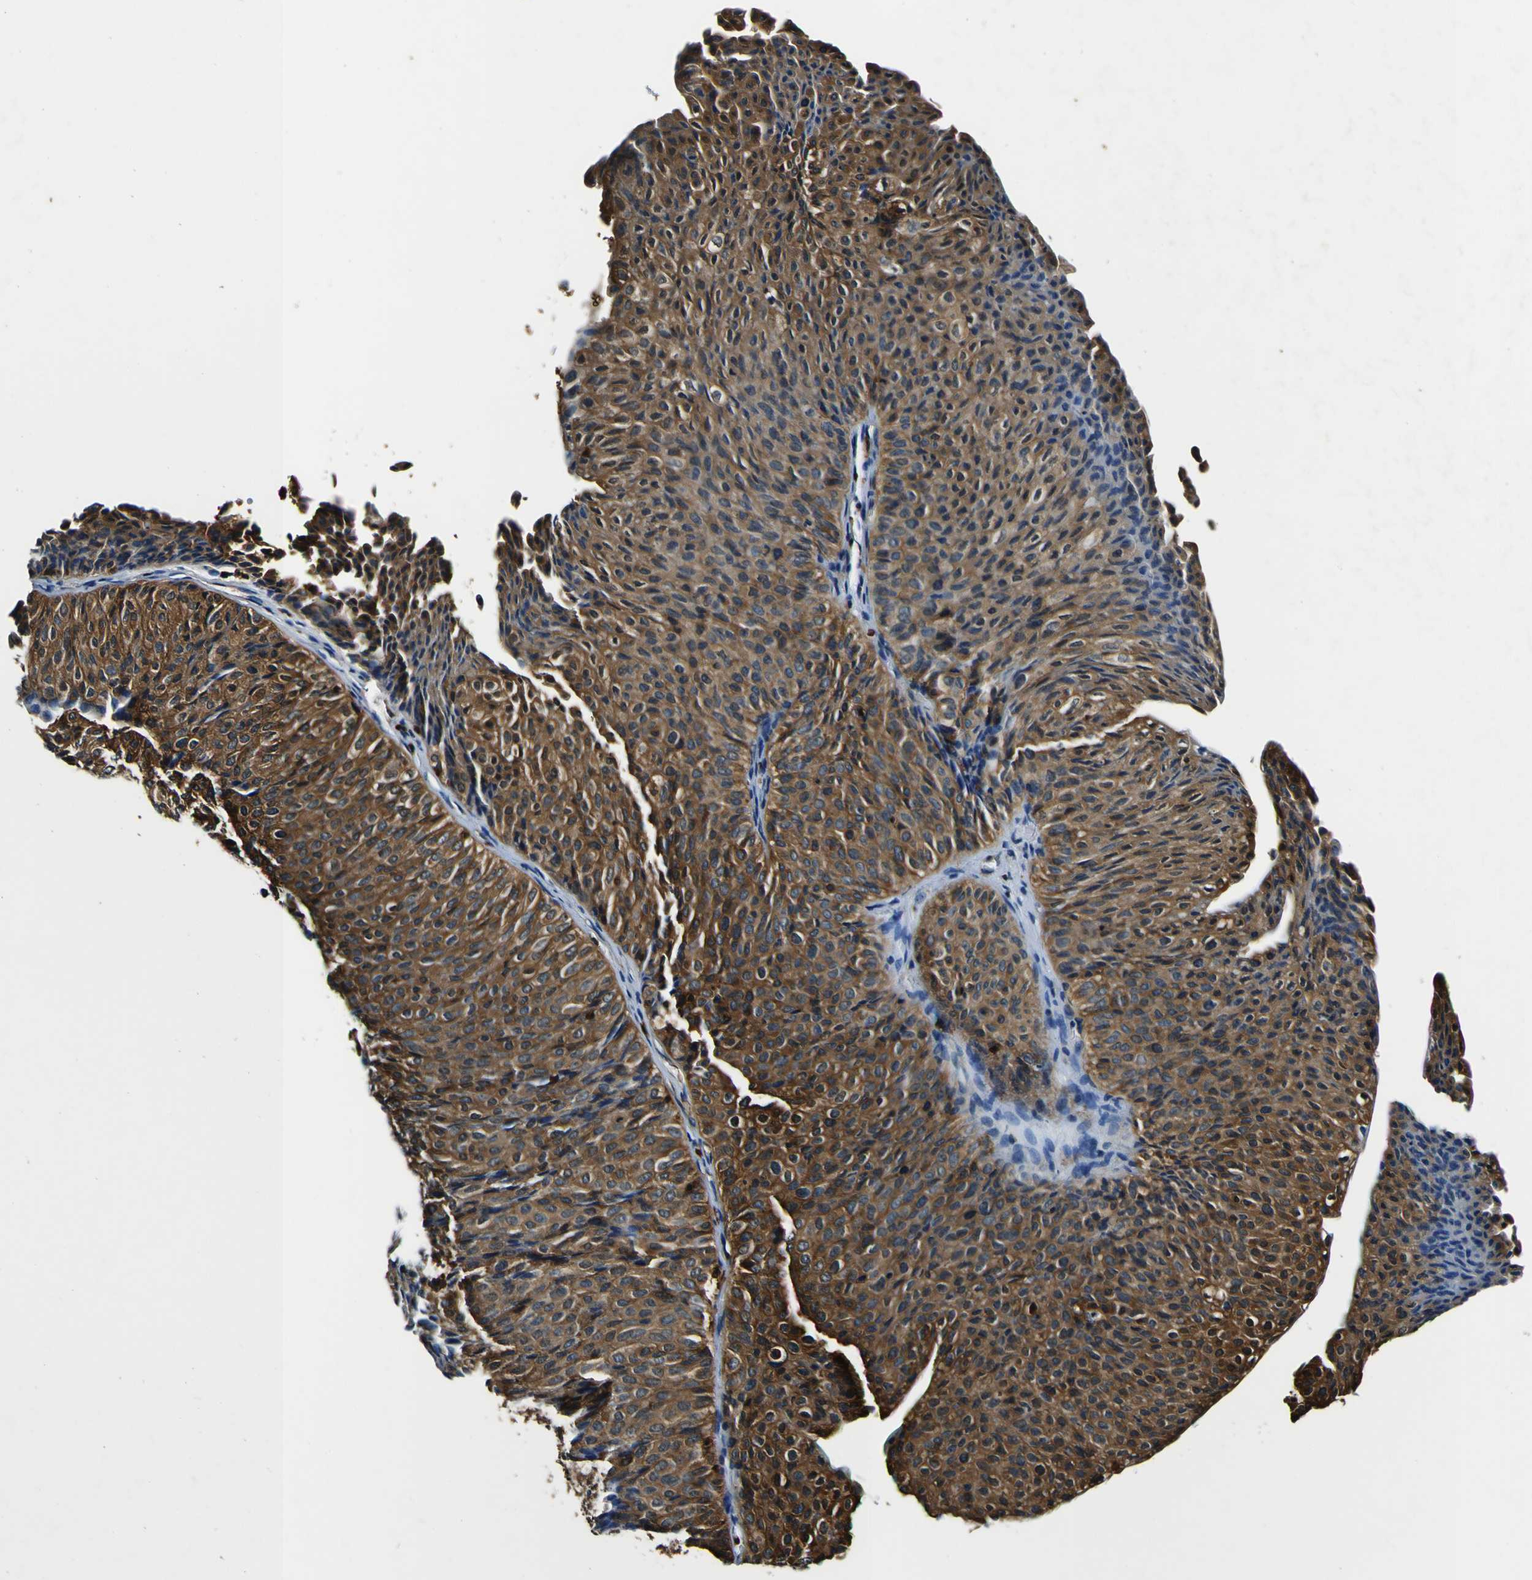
{"staining": {"intensity": "strong", "quantity": ">75%", "location": "cytoplasmic/membranous"}, "tissue": "urothelial cancer", "cell_type": "Tumor cells", "image_type": "cancer", "snomed": [{"axis": "morphology", "description": "Urothelial carcinoma, Low grade"}, {"axis": "topography", "description": "Urinary bladder"}], "caption": "Immunohistochemical staining of human urothelial cancer reveals strong cytoplasmic/membranous protein positivity in approximately >75% of tumor cells.", "gene": "RHOT2", "patient": {"sex": "male", "age": 78}}